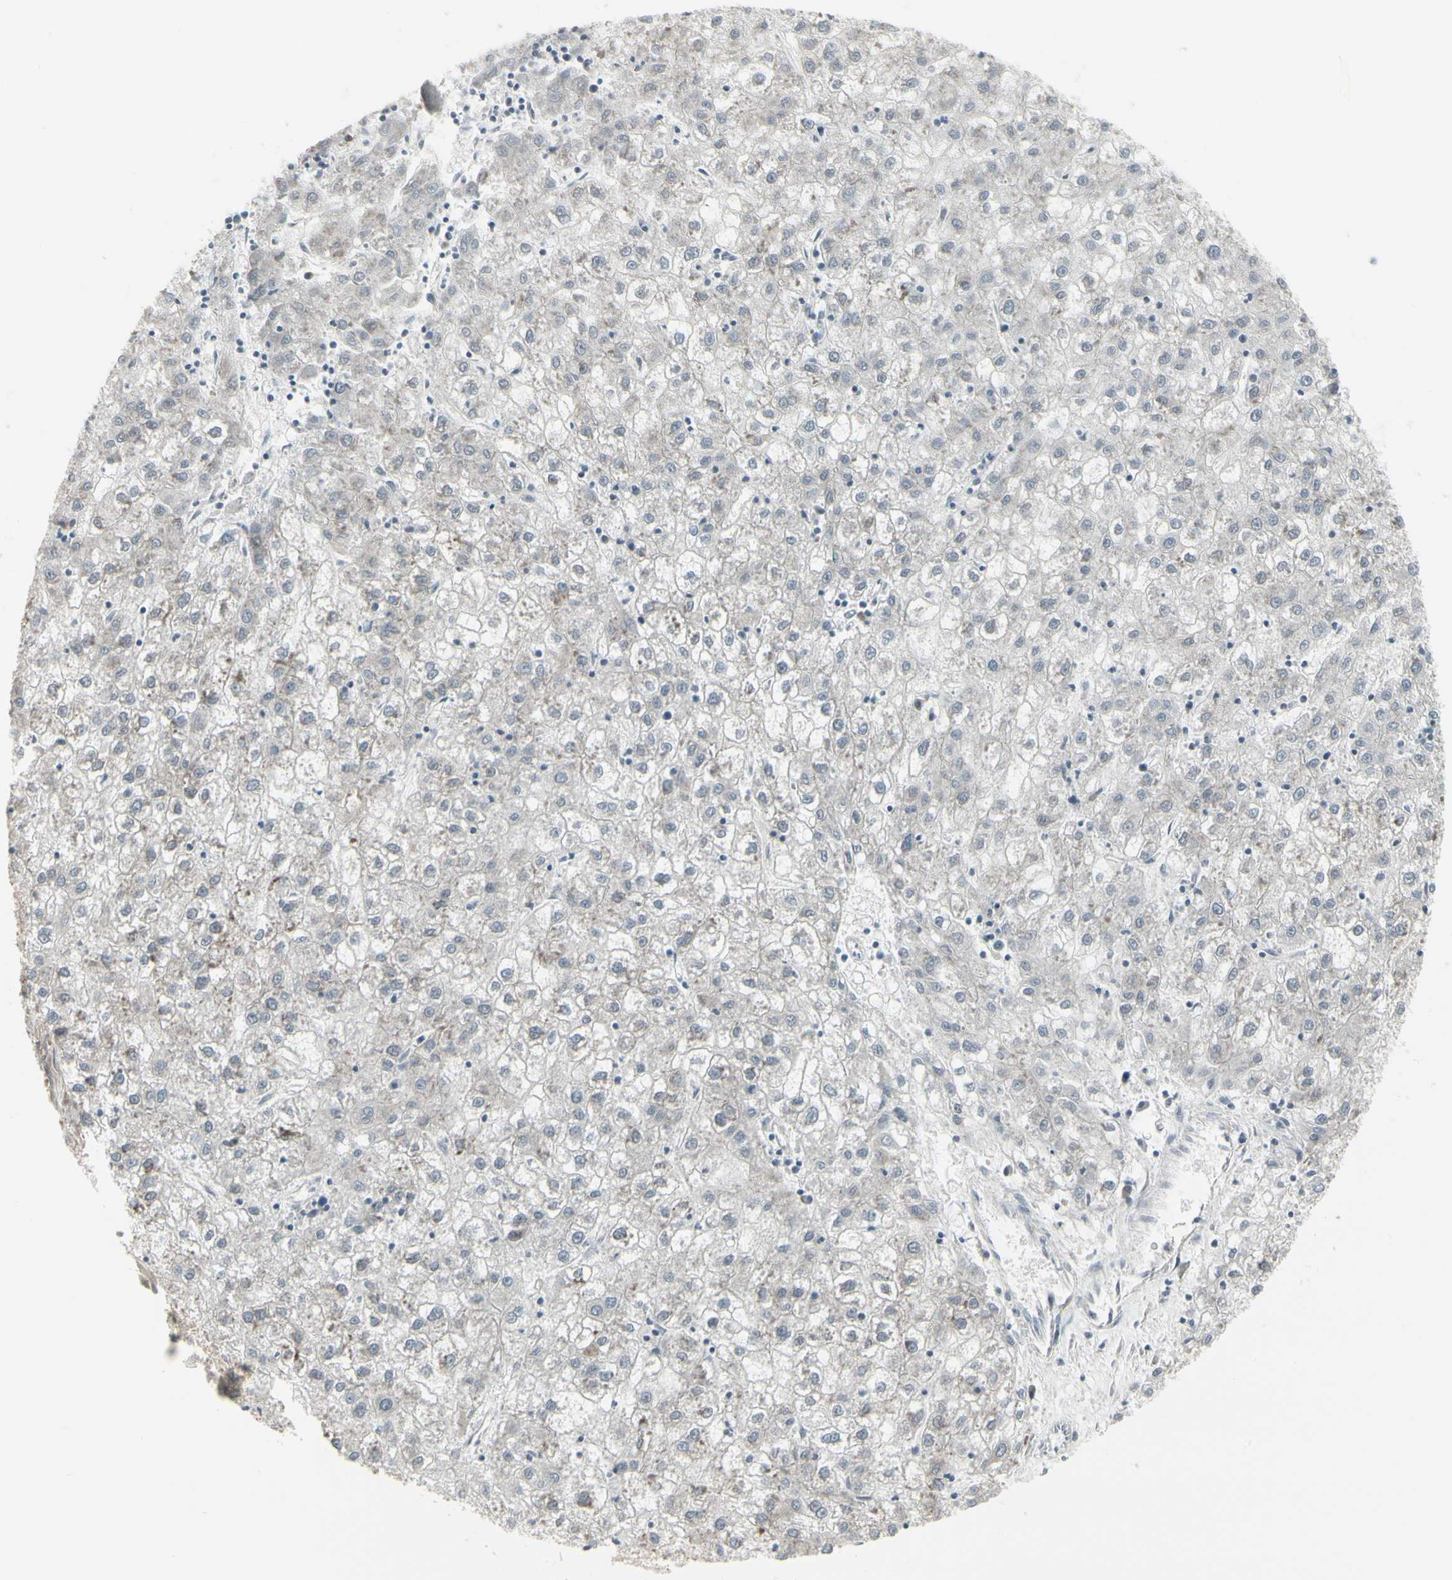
{"staining": {"intensity": "weak", "quantity": "<25%", "location": "cytoplasmic/membranous"}, "tissue": "liver cancer", "cell_type": "Tumor cells", "image_type": "cancer", "snomed": [{"axis": "morphology", "description": "Carcinoma, Hepatocellular, NOS"}, {"axis": "topography", "description": "Liver"}], "caption": "Tumor cells are negative for brown protein staining in hepatocellular carcinoma (liver). Brightfield microscopy of immunohistochemistry stained with DAB (3,3'-diaminobenzidine) (brown) and hematoxylin (blue), captured at high magnification.", "gene": "EPS15", "patient": {"sex": "male", "age": 72}}